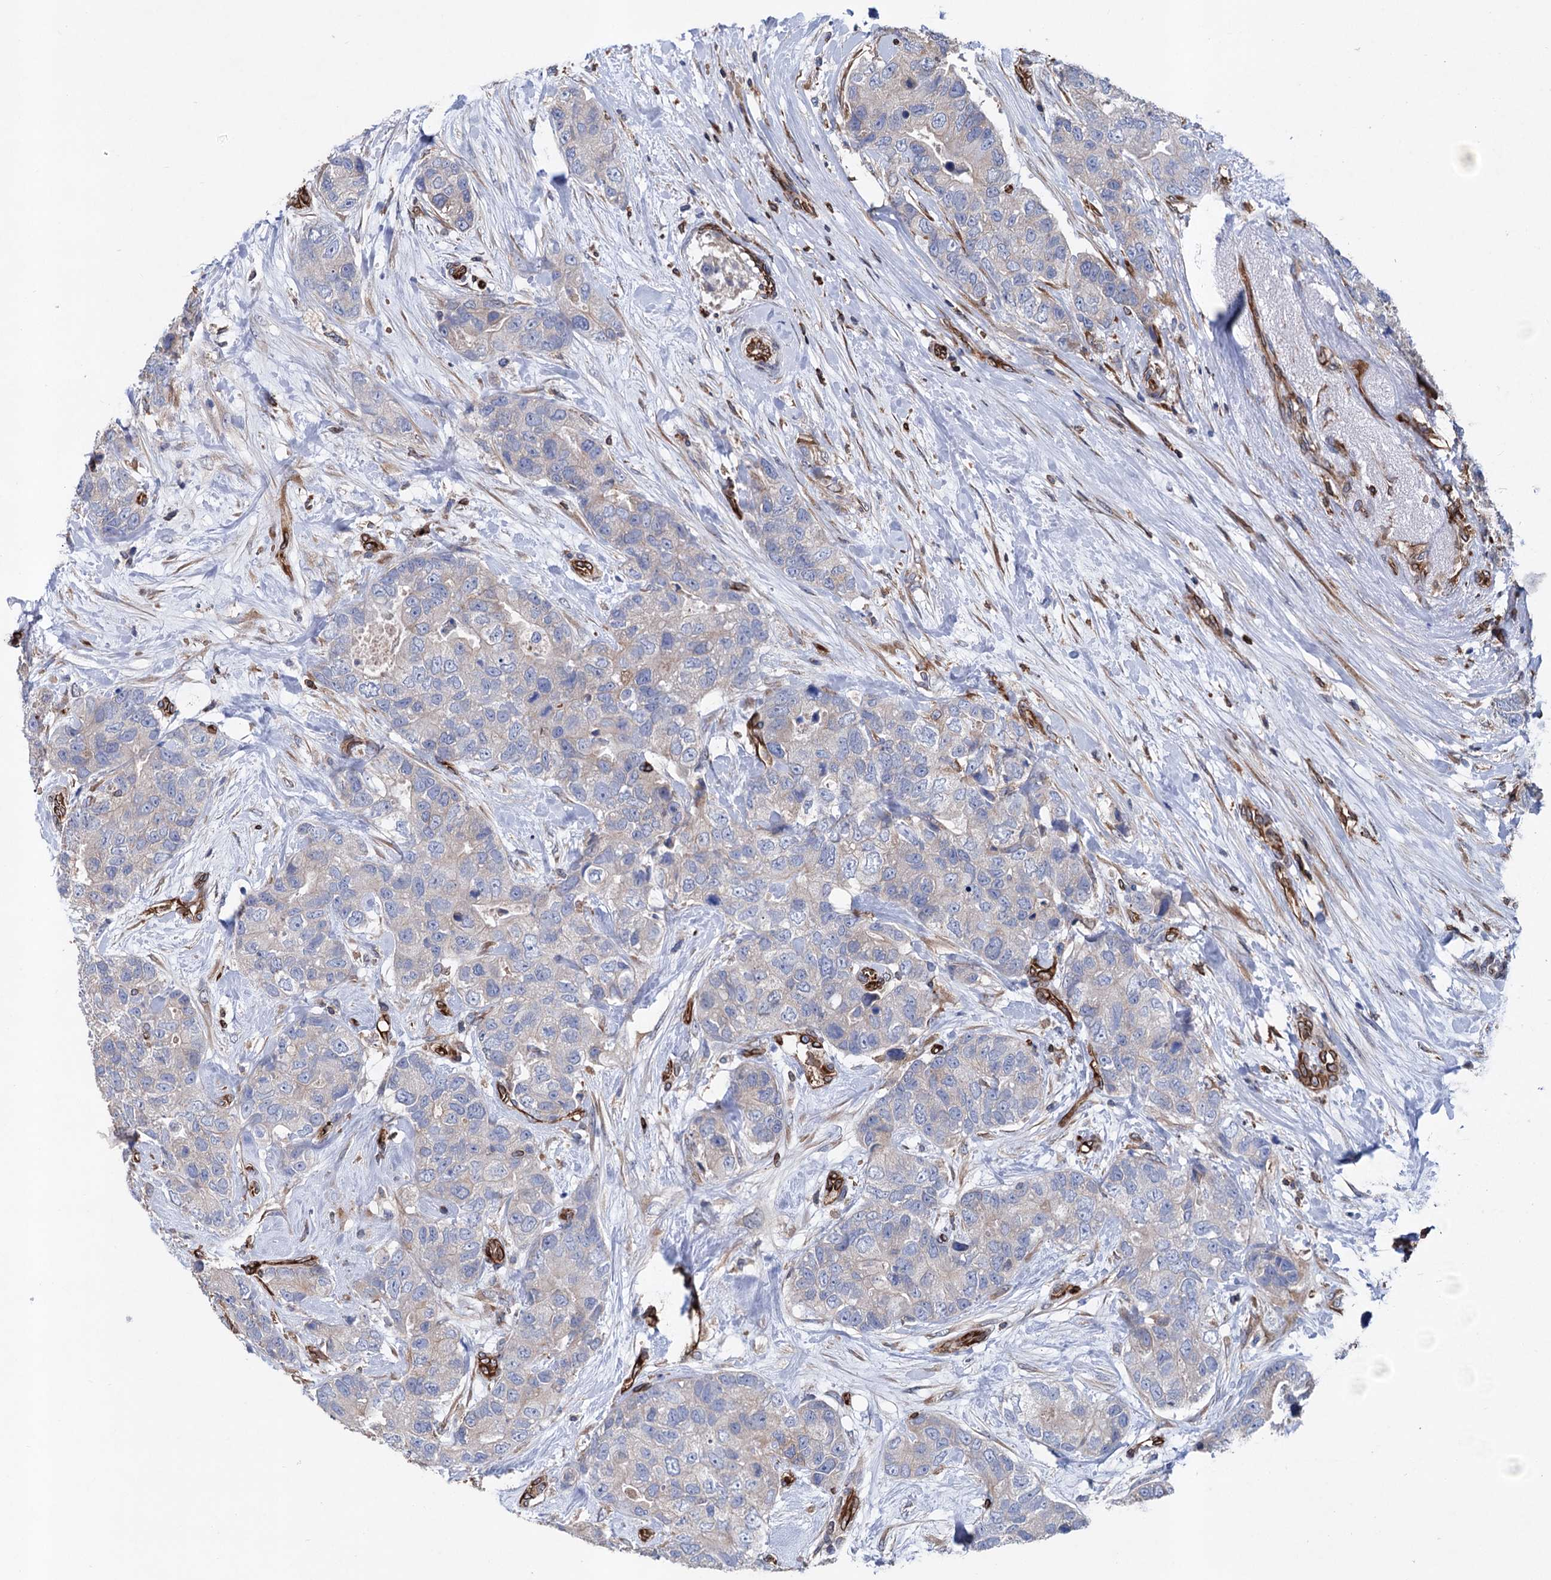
{"staining": {"intensity": "weak", "quantity": "<25%", "location": "cytoplasmic/membranous"}, "tissue": "breast cancer", "cell_type": "Tumor cells", "image_type": "cancer", "snomed": [{"axis": "morphology", "description": "Duct carcinoma"}, {"axis": "topography", "description": "Breast"}], "caption": "A micrograph of human breast cancer is negative for staining in tumor cells. The staining was performed using DAB (3,3'-diaminobenzidine) to visualize the protein expression in brown, while the nuclei were stained in blue with hematoxylin (Magnification: 20x).", "gene": "STING1", "patient": {"sex": "female", "age": 62}}